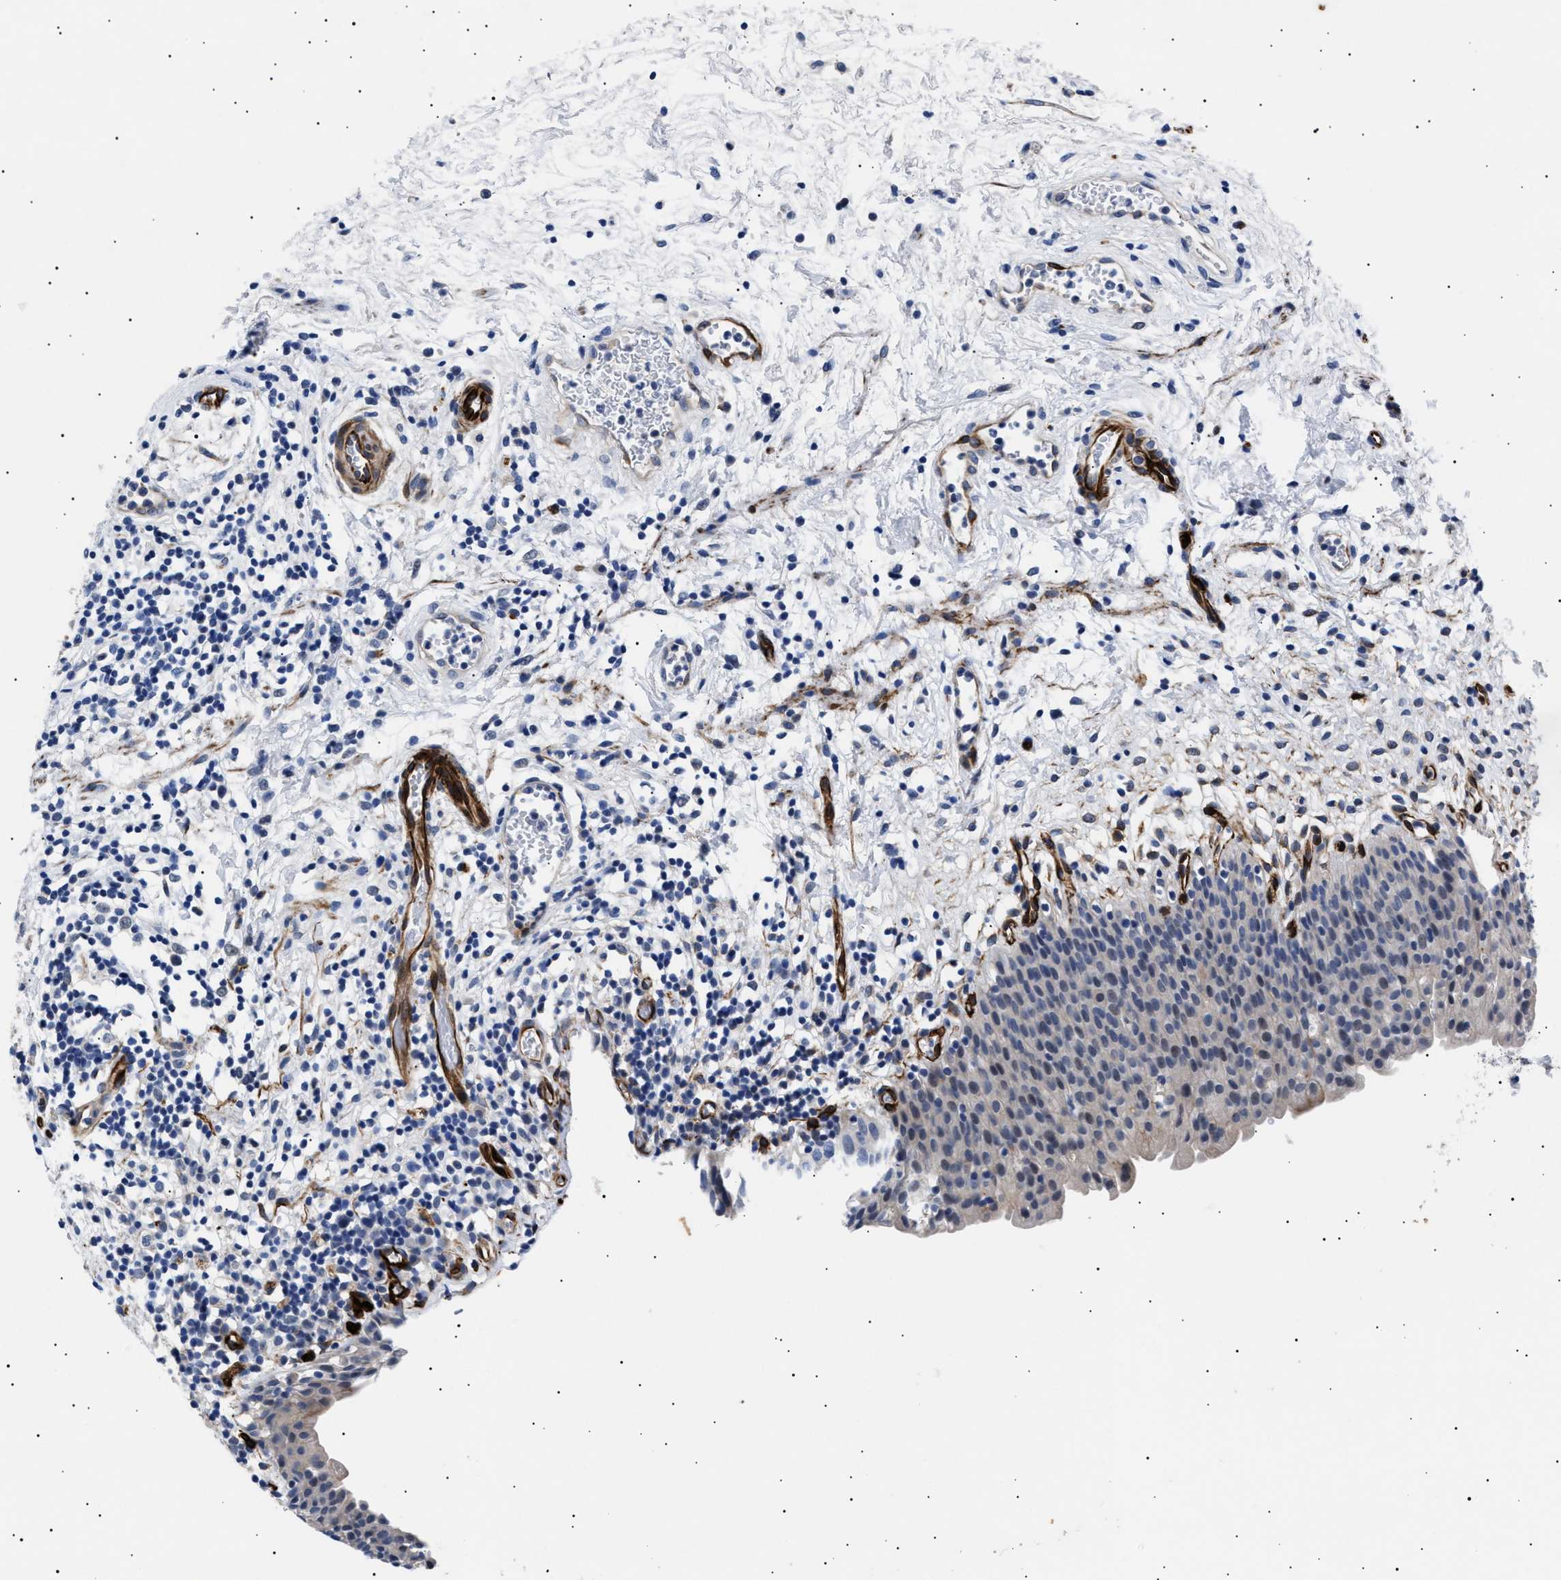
{"staining": {"intensity": "negative", "quantity": "none", "location": "none"}, "tissue": "urinary bladder", "cell_type": "Urothelial cells", "image_type": "normal", "snomed": [{"axis": "morphology", "description": "Normal tissue, NOS"}, {"axis": "topography", "description": "Urinary bladder"}], "caption": "DAB immunohistochemical staining of unremarkable human urinary bladder exhibits no significant staining in urothelial cells.", "gene": "OLFML2A", "patient": {"sex": "male", "age": 37}}